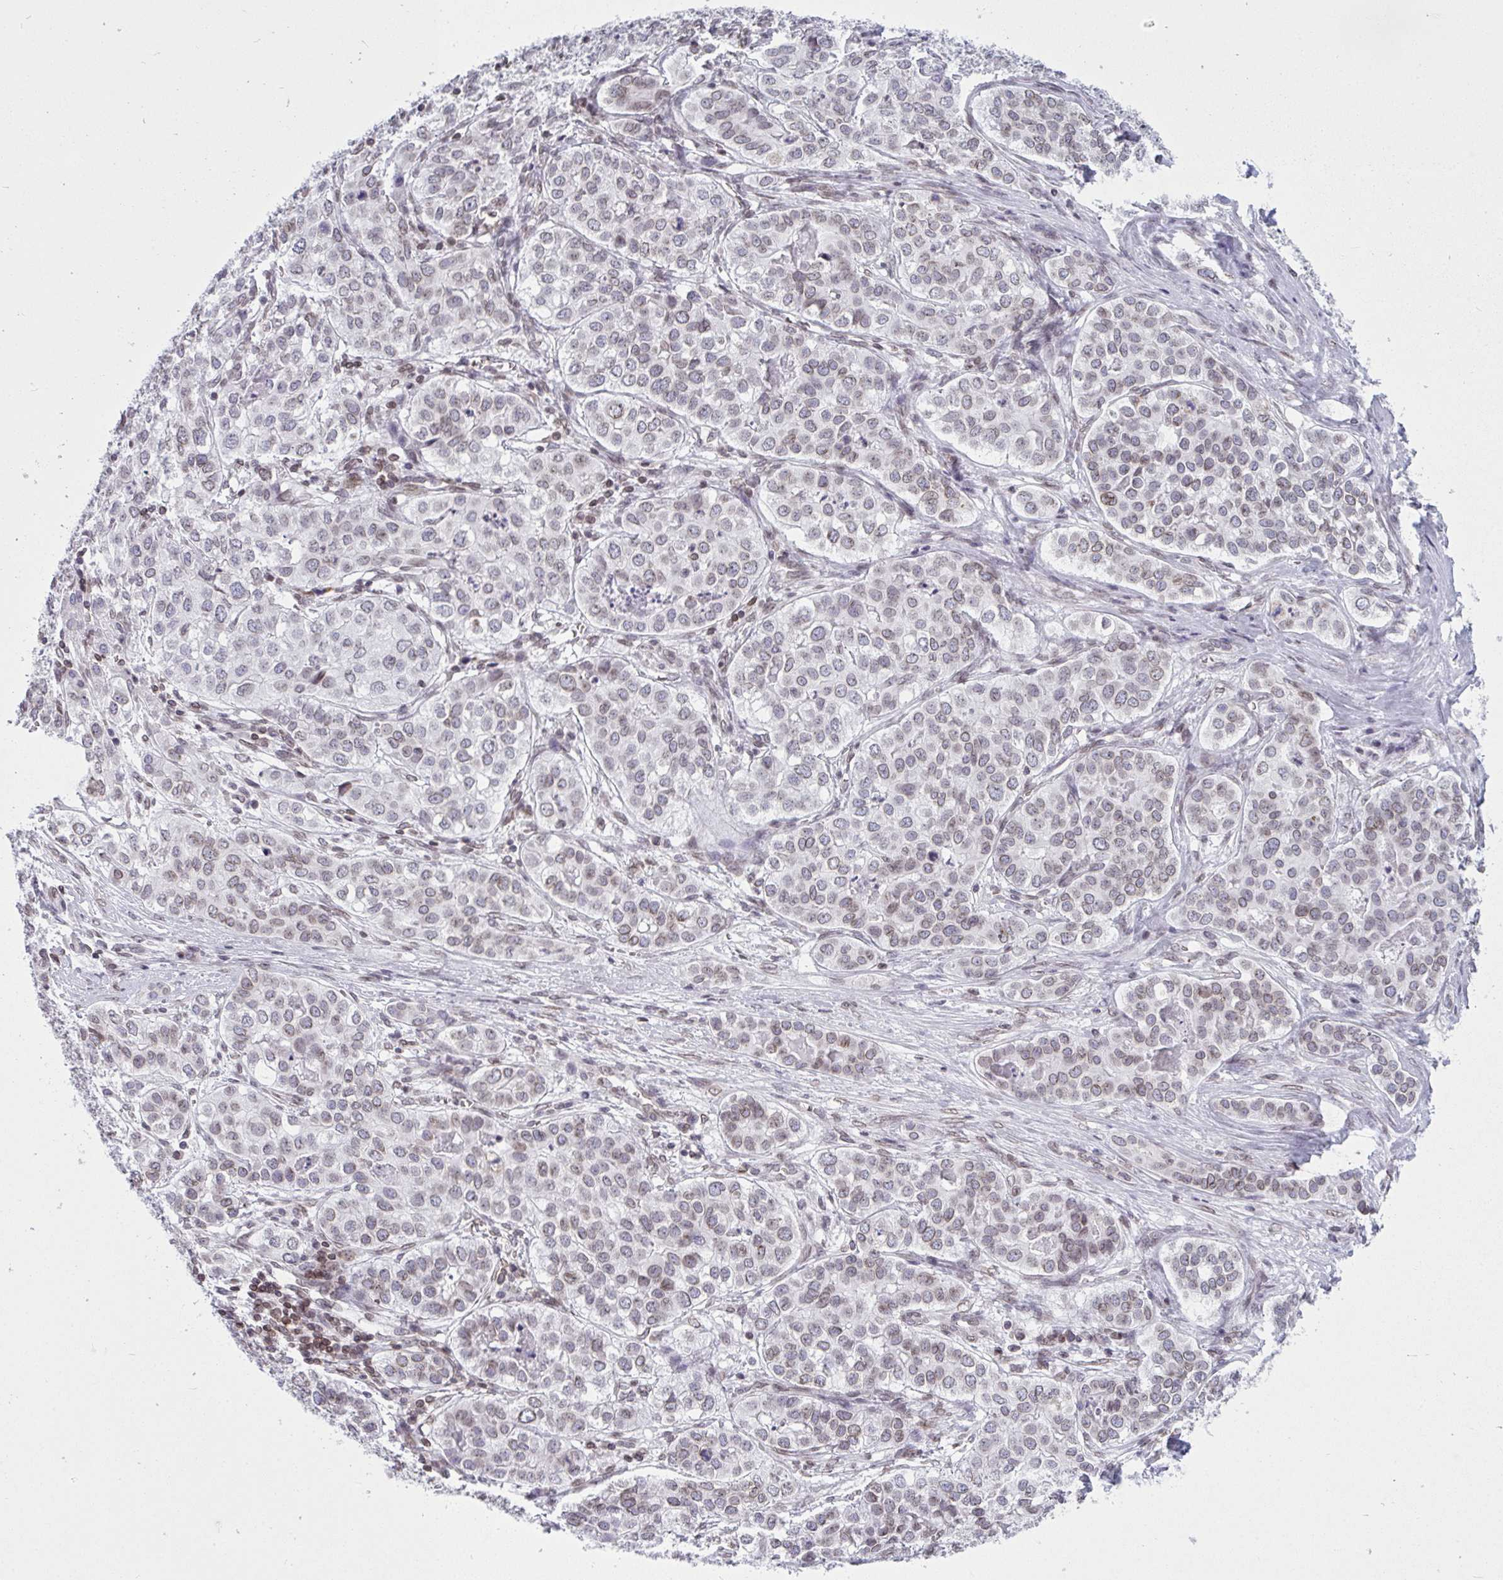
{"staining": {"intensity": "weak", "quantity": "<25%", "location": "cytoplasmic/membranous,nuclear"}, "tissue": "liver cancer", "cell_type": "Tumor cells", "image_type": "cancer", "snomed": [{"axis": "morphology", "description": "Cholangiocarcinoma"}, {"axis": "topography", "description": "Liver"}], "caption": "Immunohistochemistry histopathology image of human liver cholangiocarcinoma stained for a protein (brown), which shows no positivity in tumor cells.", "gene": "LMNB2", "patient": {"sex": "male", "age": 56}}